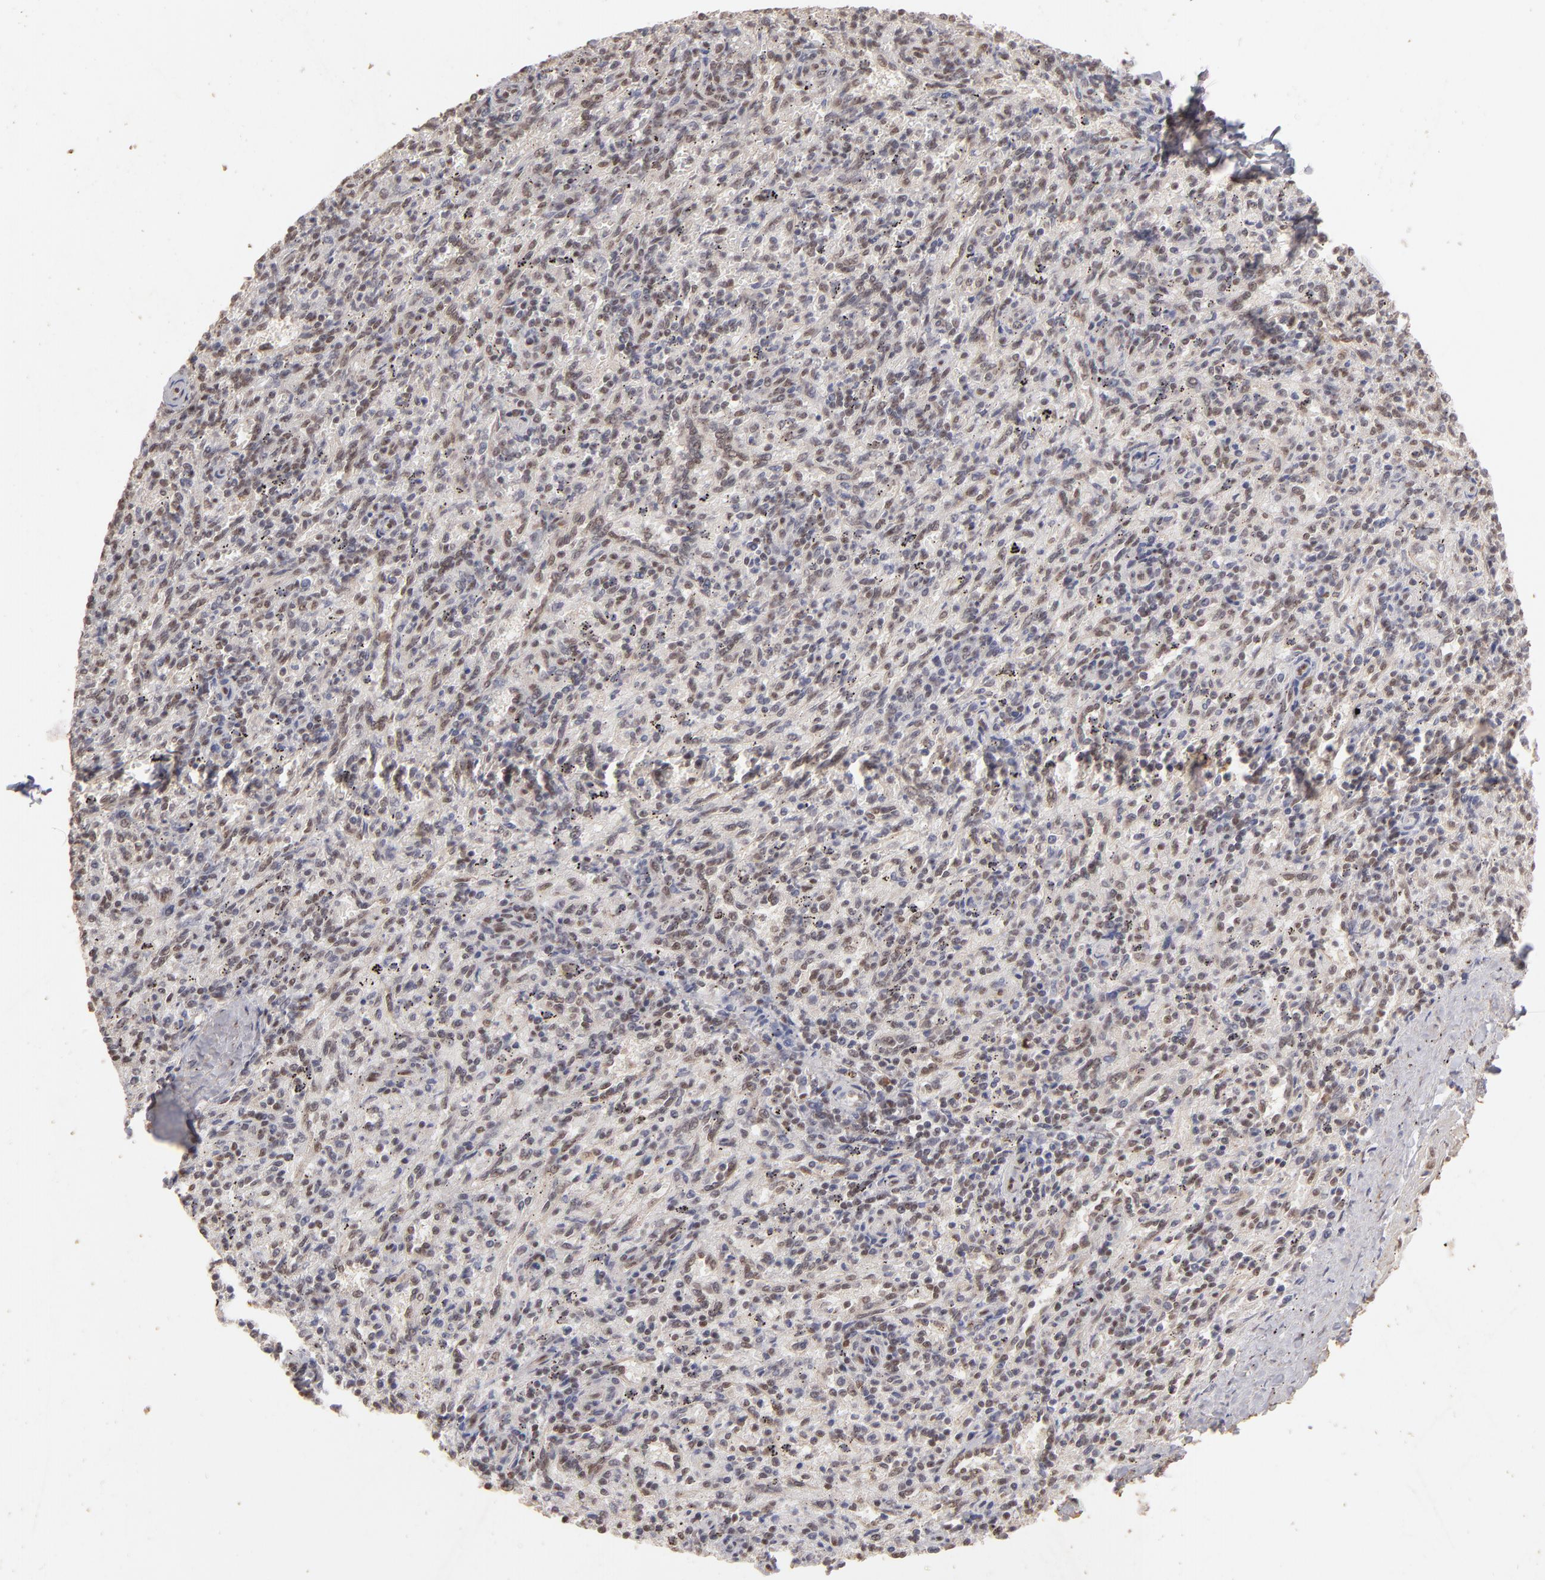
{"staining": {"intensity": "weak", "quantity": "25%-75%", "location": "nuclear"}, "tissue": "spleen", "cell_type": "Cells in red pulp", "image_type": "normal", "snomed": [{"axis": "morphology", "description": "Normal tissue, NOS"}, {"axis": "topography", "description": "Spleen"}], "caption": "A low amount of weak nuclear expression is present in about 25%-75% of cells in red pulp in normal spleen.", "gene": "CLOCK", "patient": {"sex": "female", "age": 10}}